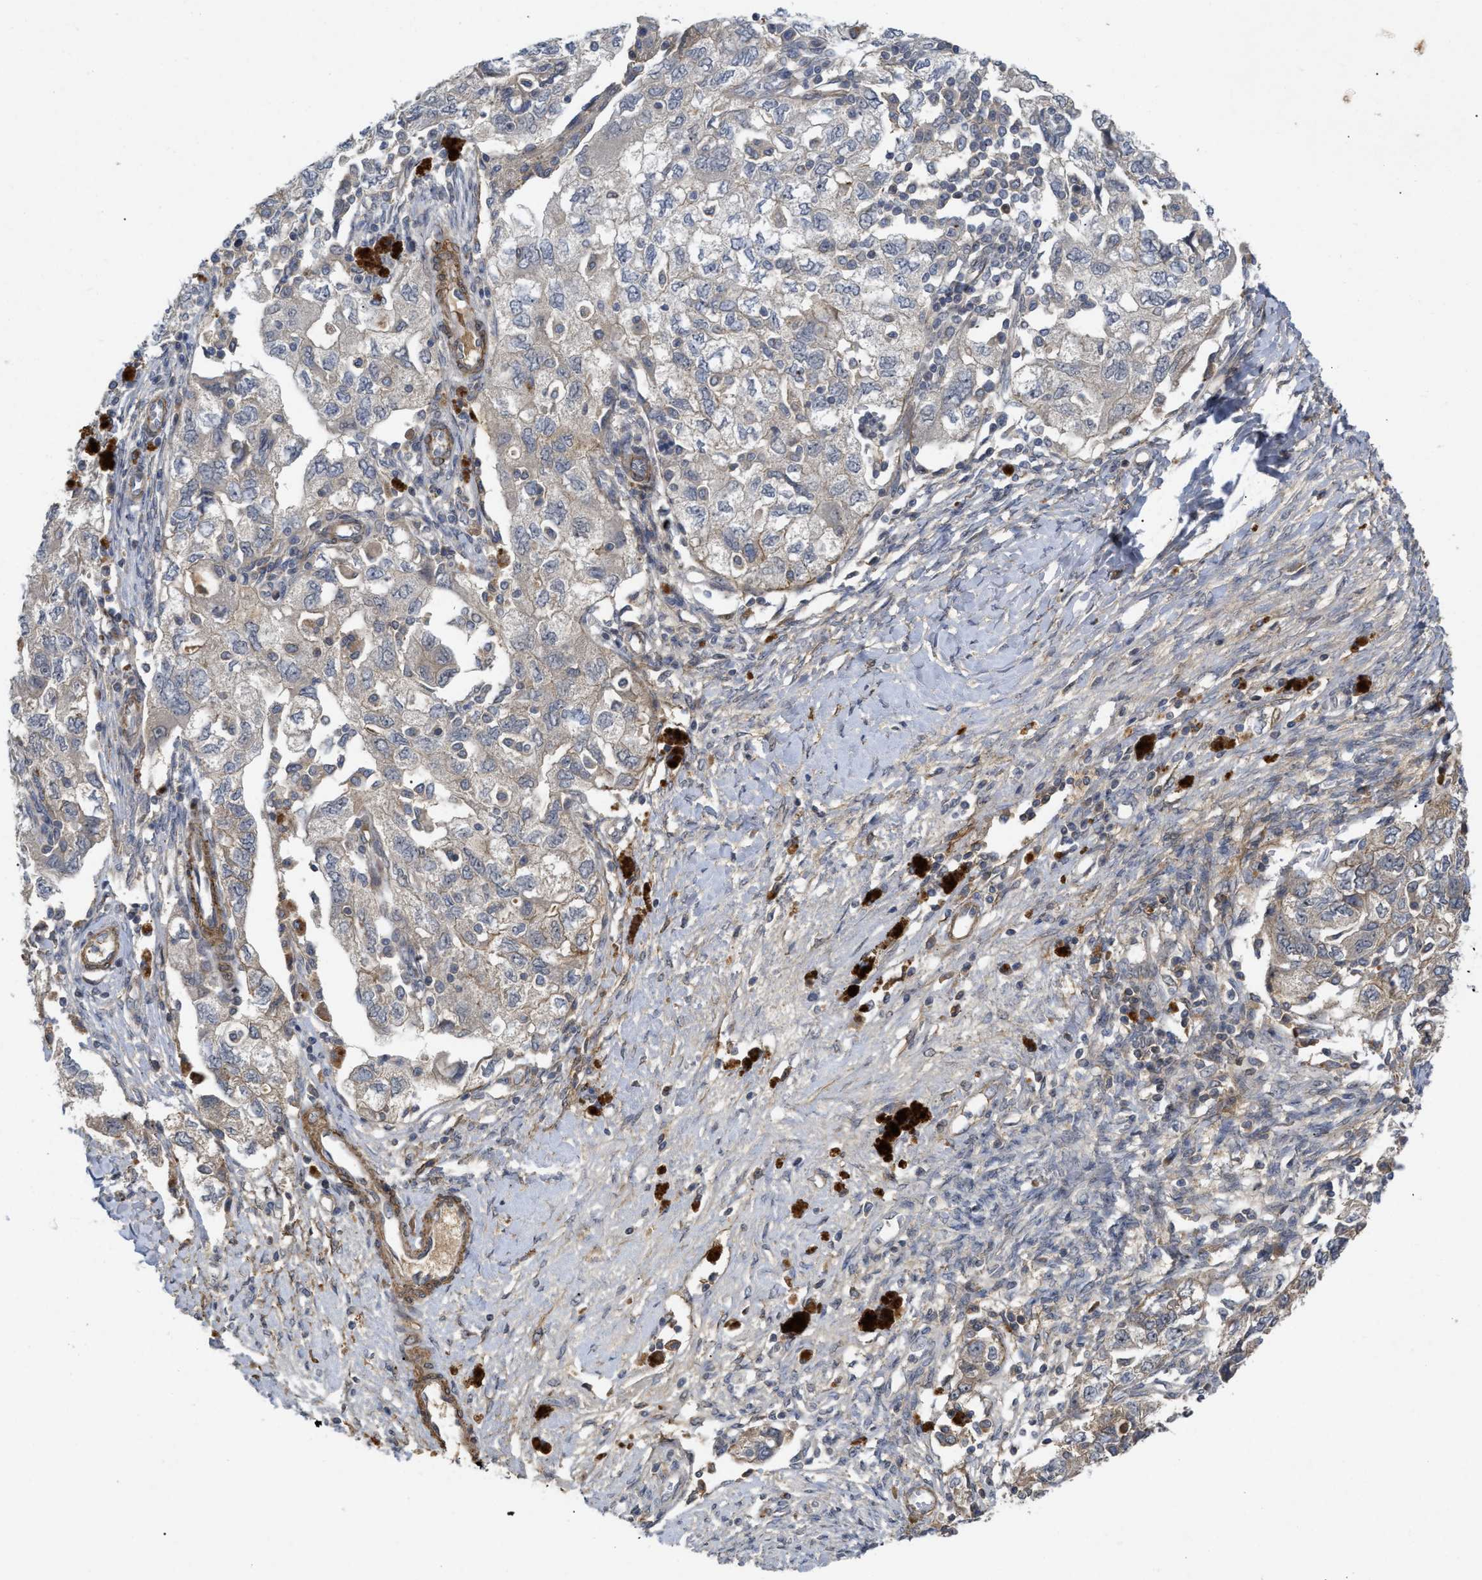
{"staining": {"intensity": "weak", "quantity": "<25%", "location": "cytoplasmic/membranous"}, "tissue": "ovarian cancer", "cell_type": "Tumor cells", "image_type": "cancer", "snomed": [{"axis": "morphology", "description": "Carcinoma, NOS"}, {"axis": "morphology", "description": "Cystadenocarcinoma, serous, NOS"}, {"axis": "topography", "description": "Ovary"}], "caption": "The immunohistochemistry image has no significant staining in tumor cells of ovarian cancer tissue.", "gene": "ST6GALNAC6", "patient": {"sex": "female", "age": 69}}